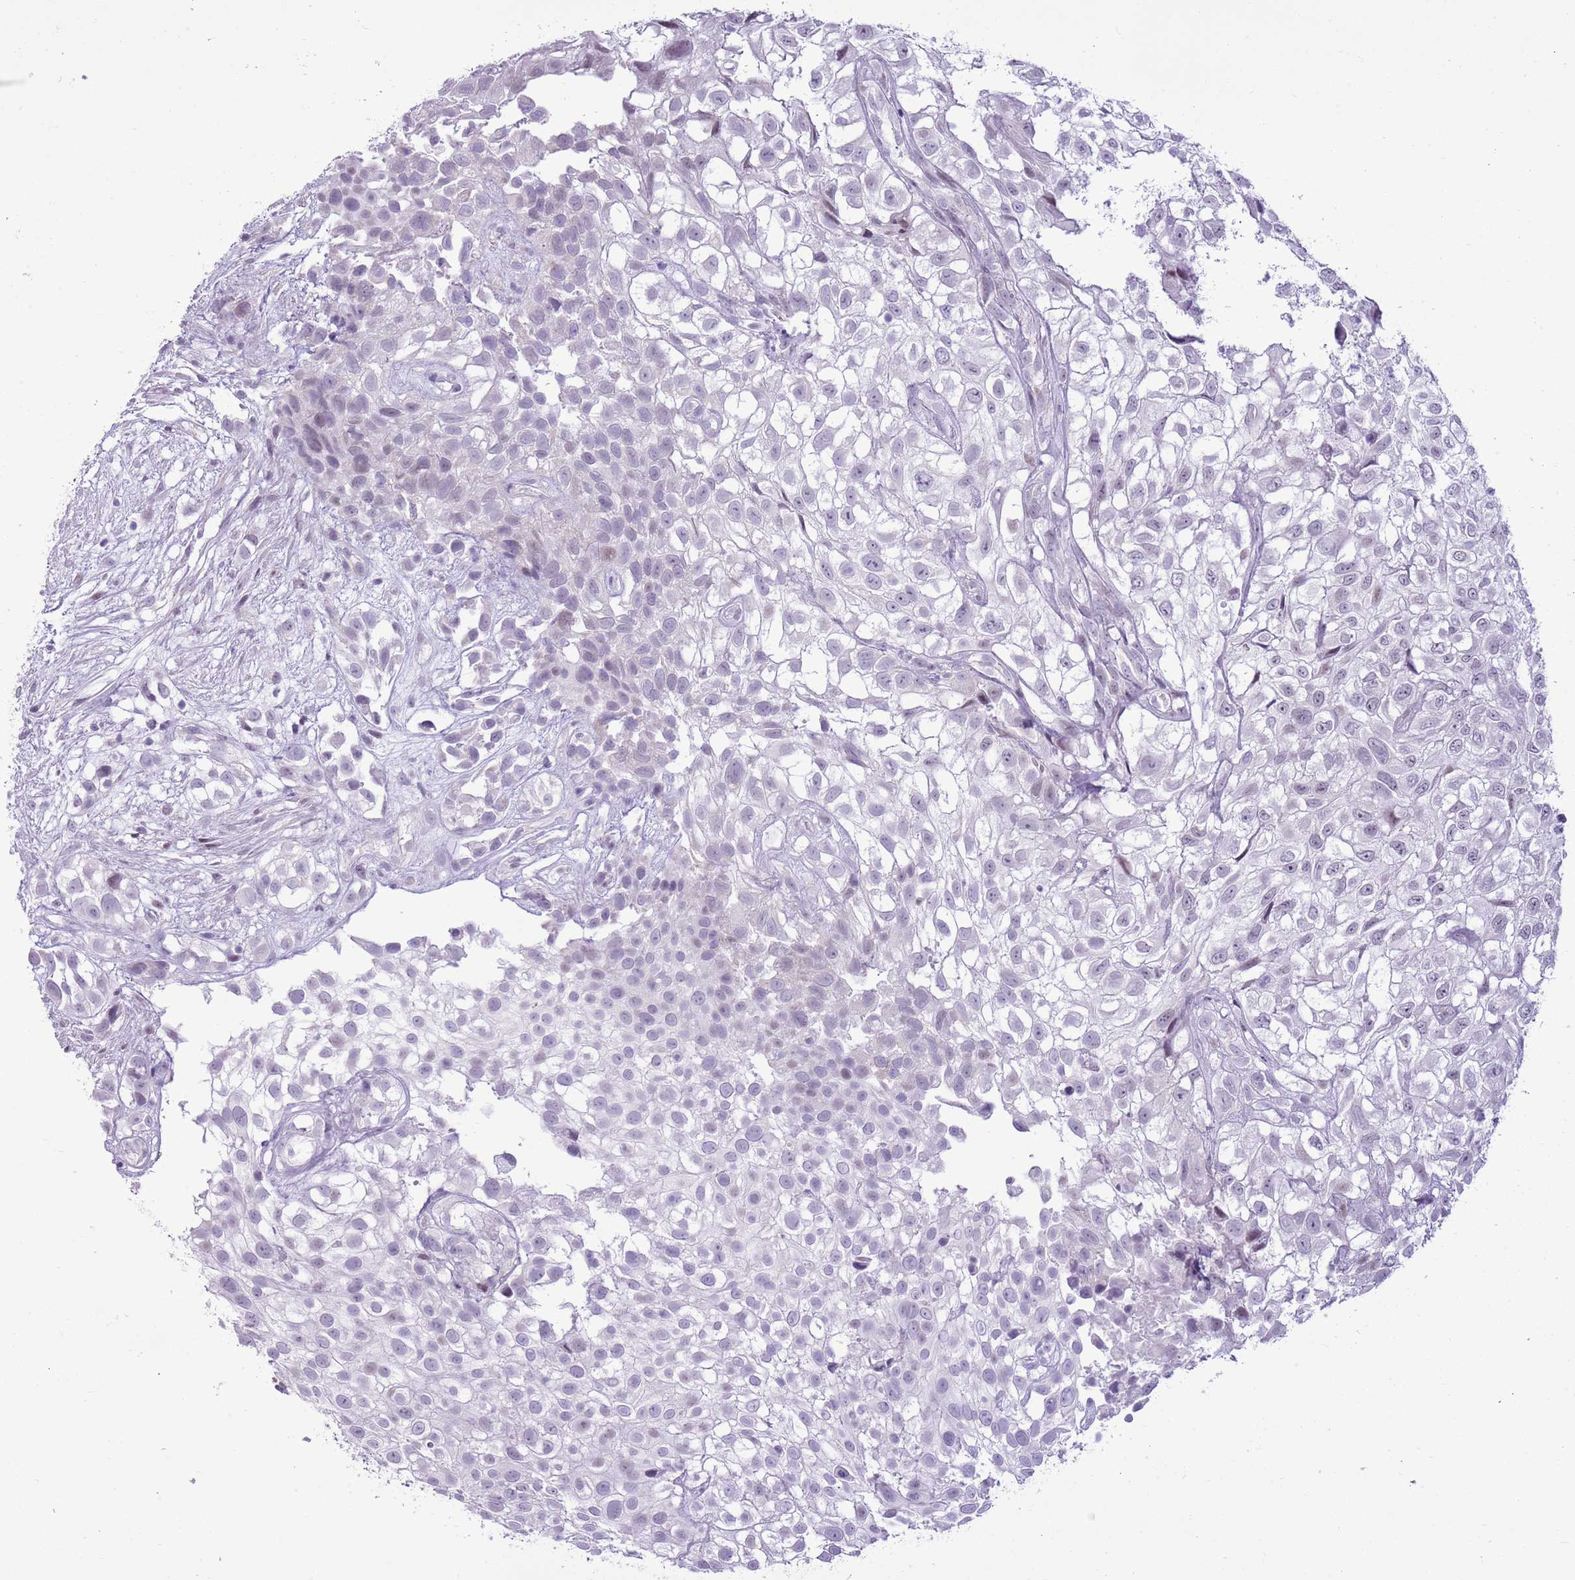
{"staining": {"intensity": "negative", "quantity": "none", "location": "none"}, "tissue": "urothelial cancer", "cell_type": "Tumor cells", "image_type": "cancer", "snomed": [{"axis": "morphology", "description": "Urothelial carcinoma, High grade"}, {"axis": "topography", "description": "Urinary bladder"}], "caption": "A micrograph of human urothelial cancer is negative for staining in tumor cells. The staining was performed using DAB to visualize the protein expression in brown, while the nuclei were stained in blue with hematoxylin (Magnification: 20x).", "gene": "RPL3L", "patient": {"sex": "male", "age": 56}}